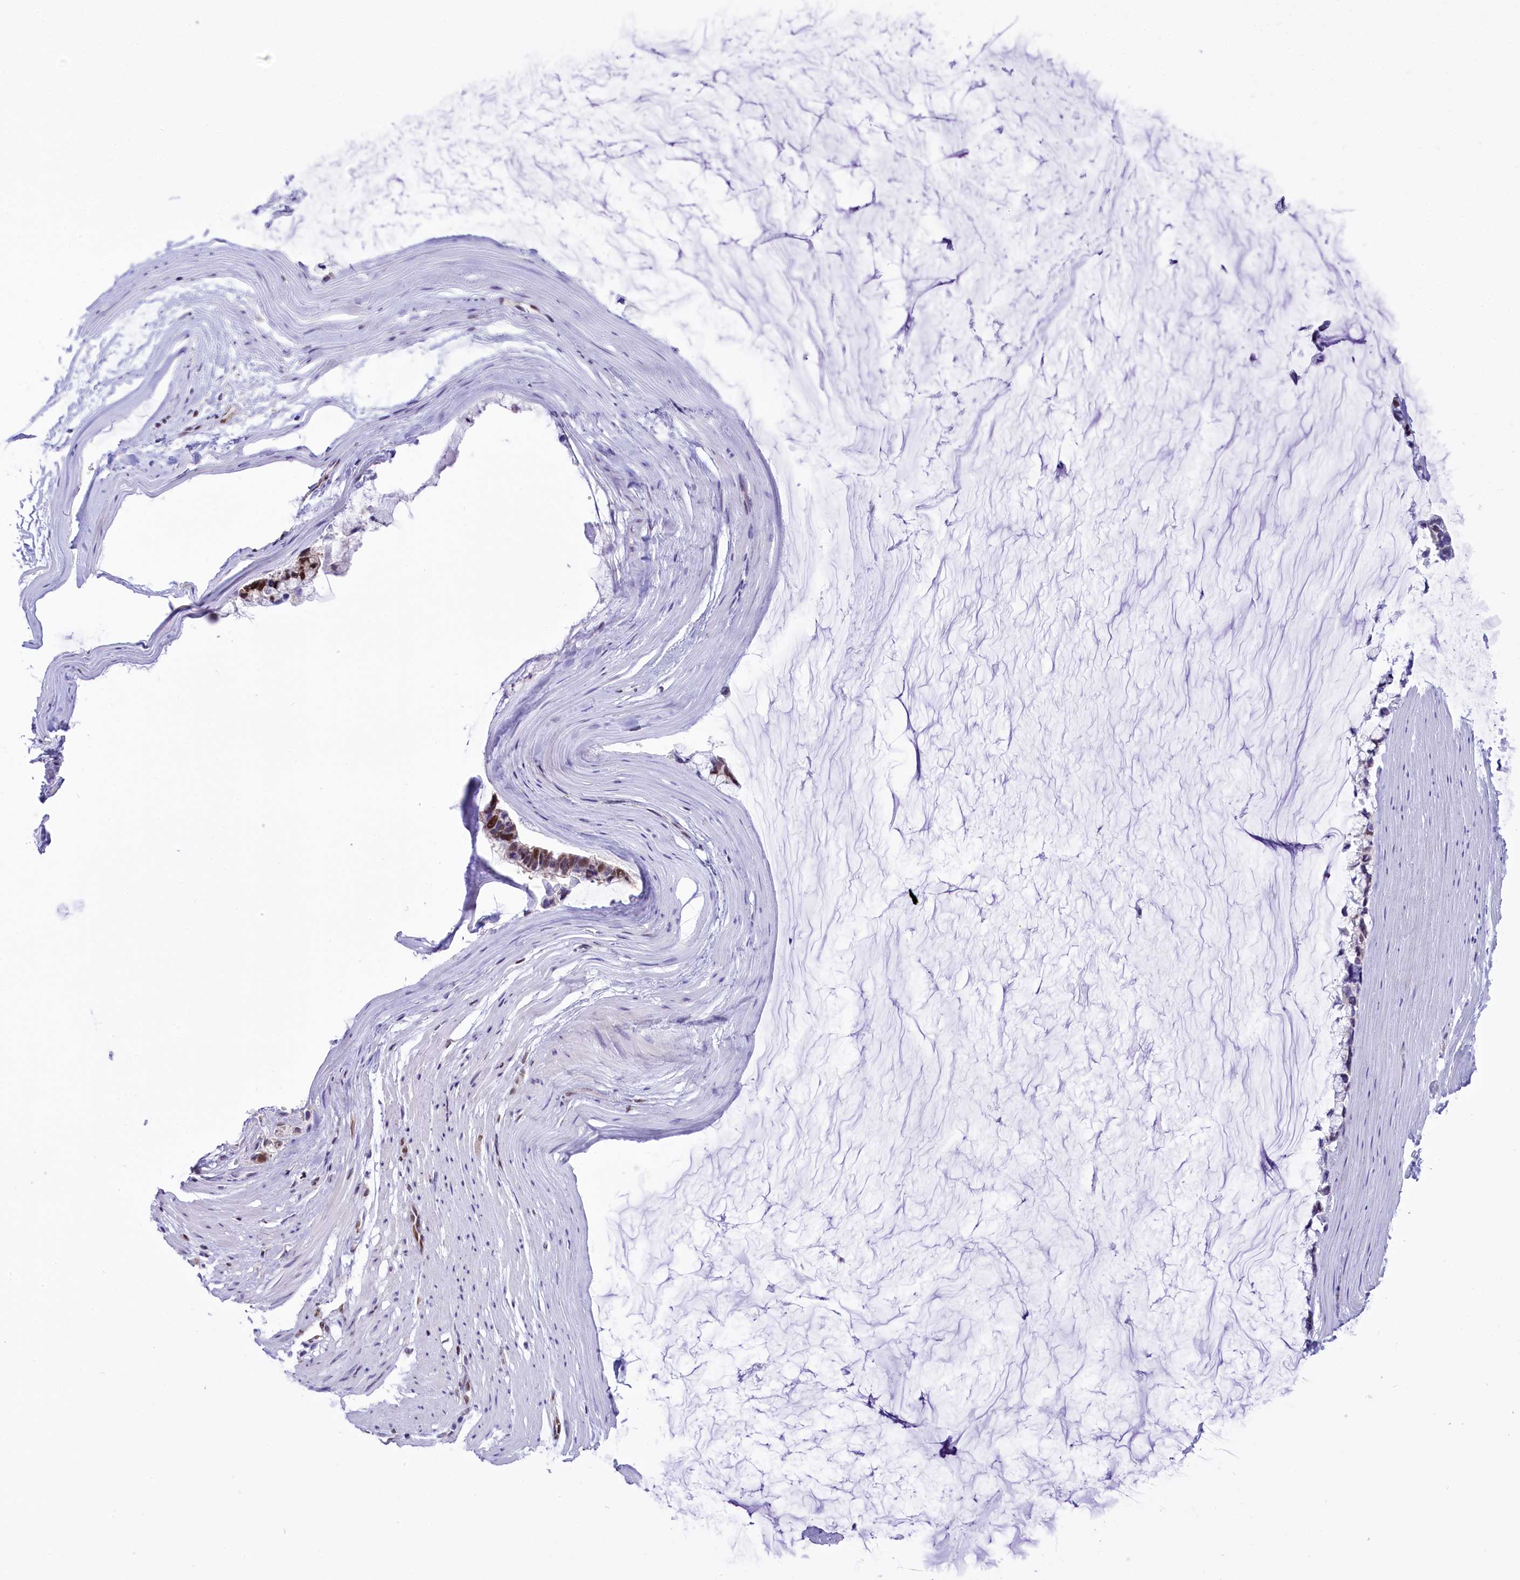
{"staining": {"intensity": "moderate", "quantity": ">75%", "location": "nuclear"}, "tissue": "ovarian cancer", "cell_type": "Tumor cells", "image_type": "cancer", "snomed": [{"axis": "morphology", "description": "Cystadenocarcinoma, mucinous, NOS"}, {"axis": "topography", "description": "Ovary"}], "caption": "There is medium levels of moderate nuclear positivity in tumor cells of ovarian cancer (mucinous cystadenocarcinoma), as demonstrated by immunohistochemical staining (brown color).", "gene": "RPS6KB1", "patient": {"sex": "female", "age": 39}}